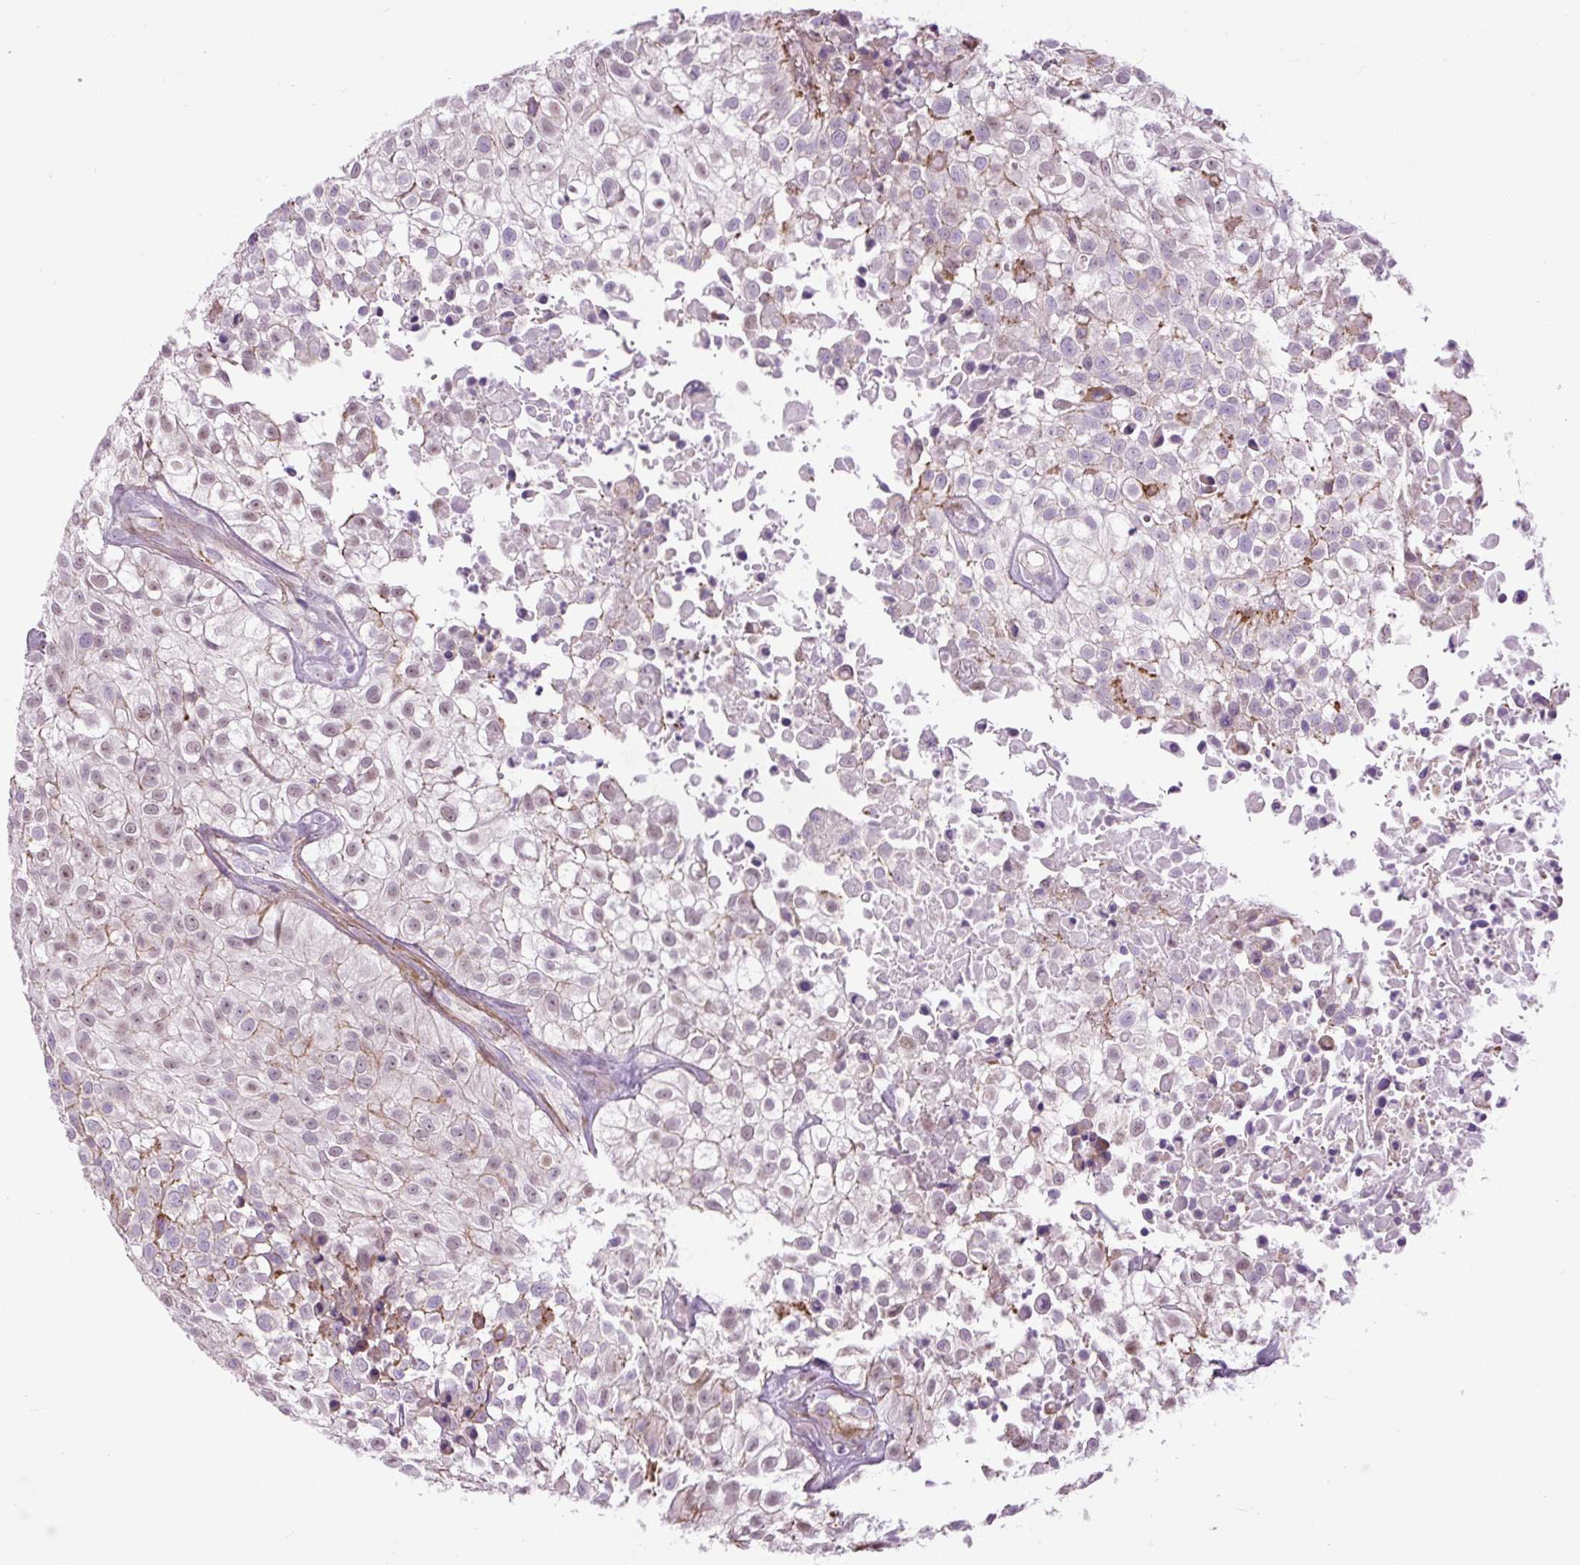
{"staining": {"intensity": "weak", "quantity": "25%-75%", "location": "cytoplasmic/membranous,nuclear"}, "tissue": "urothelial cancer", "cell_type": "Tumor cells", "image_type": "cancer", "snomed": [{"axis": "morphology", "description": "Urothelial carcinoma, High grade"}, {"axis": "topography", "description": "Urinary bladder"}], "caption": "Human urothelial cancer stained for a protein (brown) displays weak cytoplasmic/membranous and nuclear positive staining in approximately 25%-75% of tumor cells.", "gene": "ZNF197", "patient": {"sex": "male", "age": 56}}